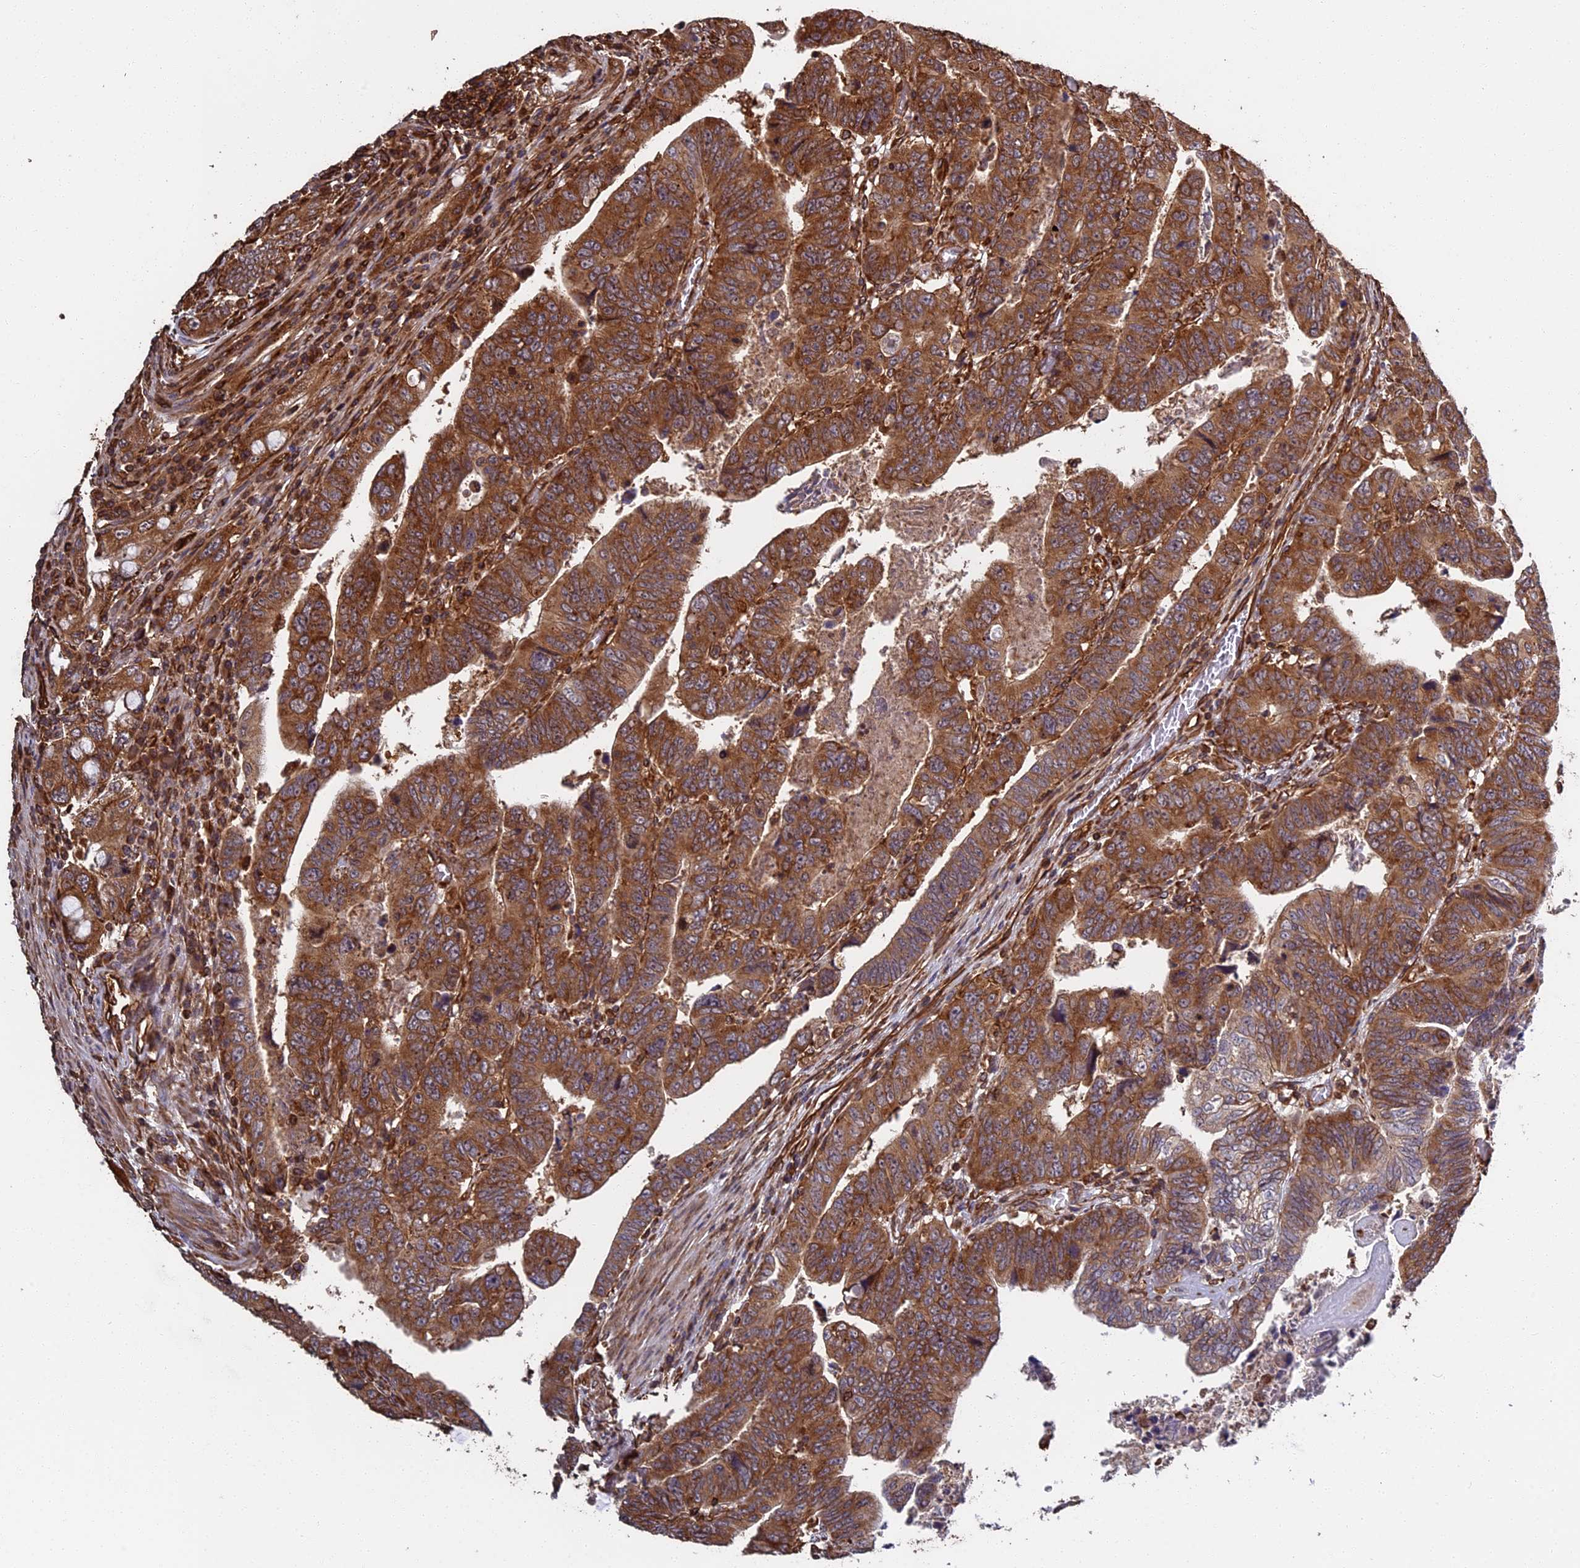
{"staining": {"intensity": "strong", "quantity": ">75%", "location": "cytoplasmic/membranous"}, "tissue": "colorectal cancer", "cell_type": "Tumor cells", "image_type": "cancer", "snomed": [{"axis": "morphology", "description": "Normal tissue, NOS"}, {"axis": "morphology", "description": "Adenocarcinoma, NOS"}, {"axis": "topography", "description": "Rectum"}], "caption": "Immunohistochemical staining of human colorectal adenocarcinoma shows high levels of strong cytoplasmic/membranous protein staining in approximately >75% of tumor cells.", "gene": "CCDC124", "patient": {"sex": "female", "age": 65}}